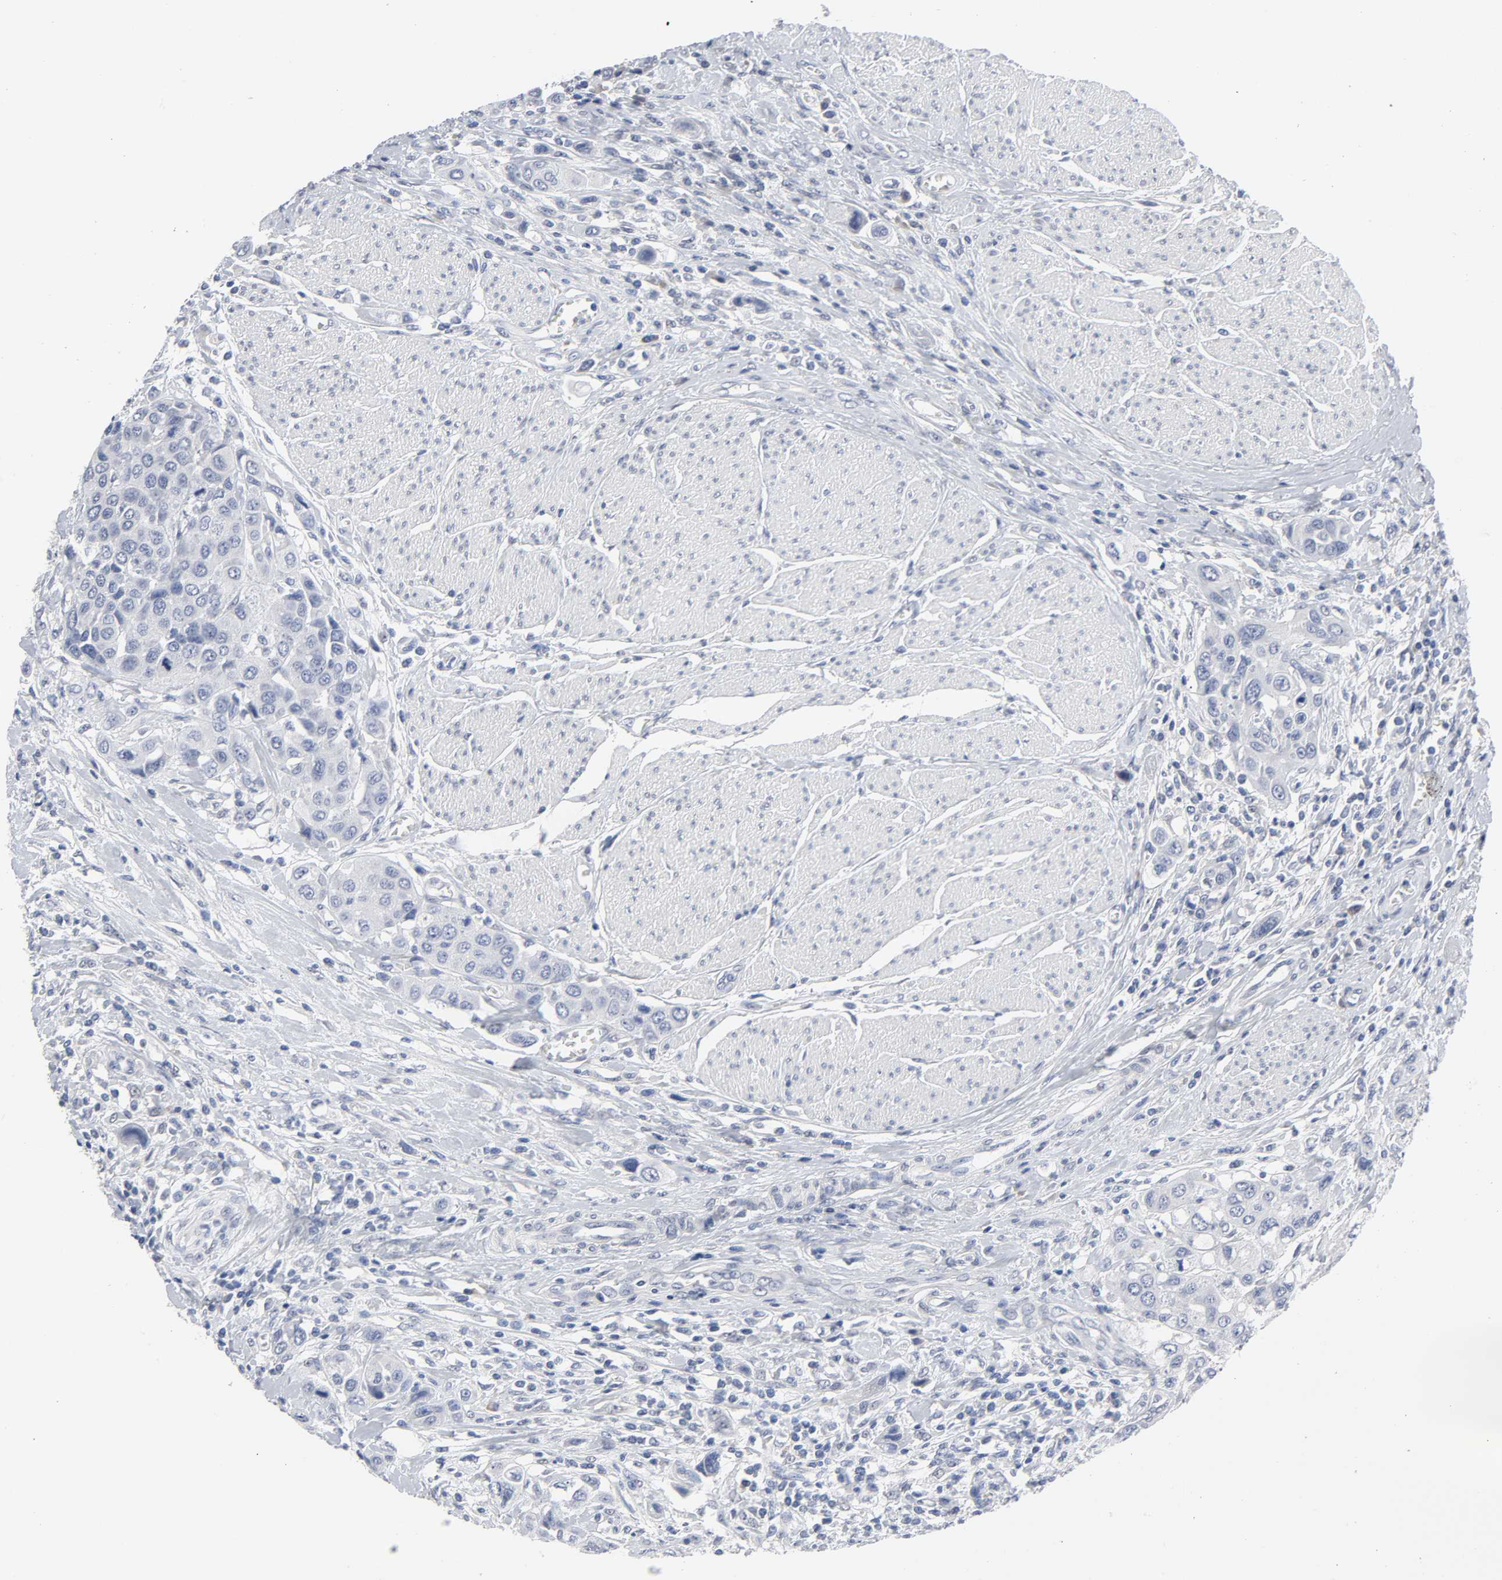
{"staining": {"intensity": "negative", "quantity": "none", "location": "none"}, "tissue": "urothelial cancer", "cell_type": "Tumor cells", "image_type": "cancer", "snomed": [{"axis": "morphology", "description": "Urothelial carcinoma, High grade"}, {"axis": "topography", "description": "Urinary bladder"}], "caption": "Immunohistochemistry of high-grade urothelial carcinoma exhibits no staining in tumor cells.", "gene": "SALL2", "patient": {"sex": "male", "age": 50}}